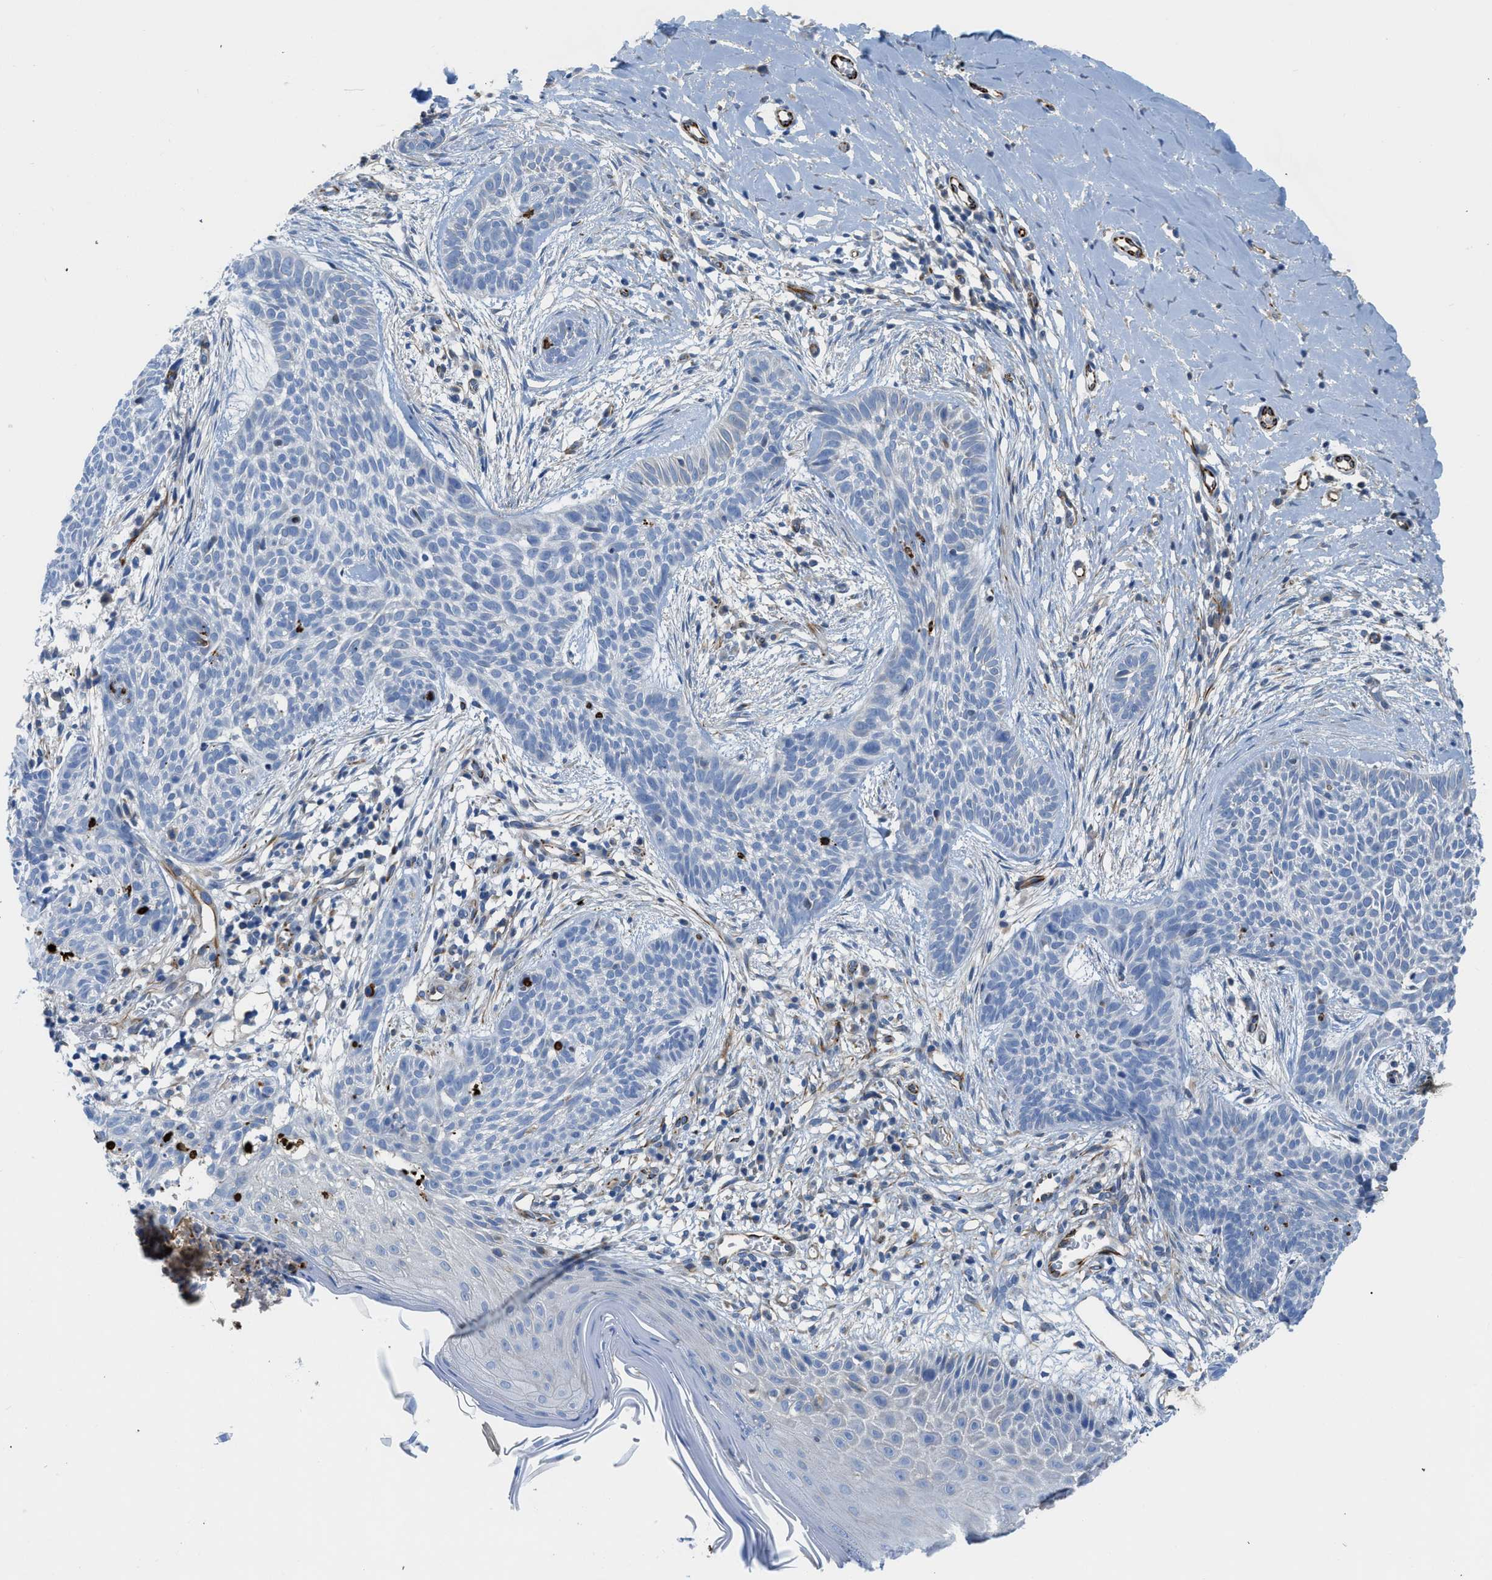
{"staining": {"intensity": "negative", "quantity": "none", "location": "none"}, "tissue": "skin cancer", "cell_type": "Tumor cells", "image_type": "cancer", "snomed": [{"axis": "morphology", "description": "Basal cell carcinoma"}, {"axis": "topography", "description": "Skin"}], "caption": "Immunohistochemical staining of skin cancer (basal cell carcinoma) shows no significant expression in tumor cells. (DAB immunohistochemistry (IHC) visualized using brightfield microscopy, high magnification).", "gene": "XCR1", "patient": {"sex": "female", "age": 59}}